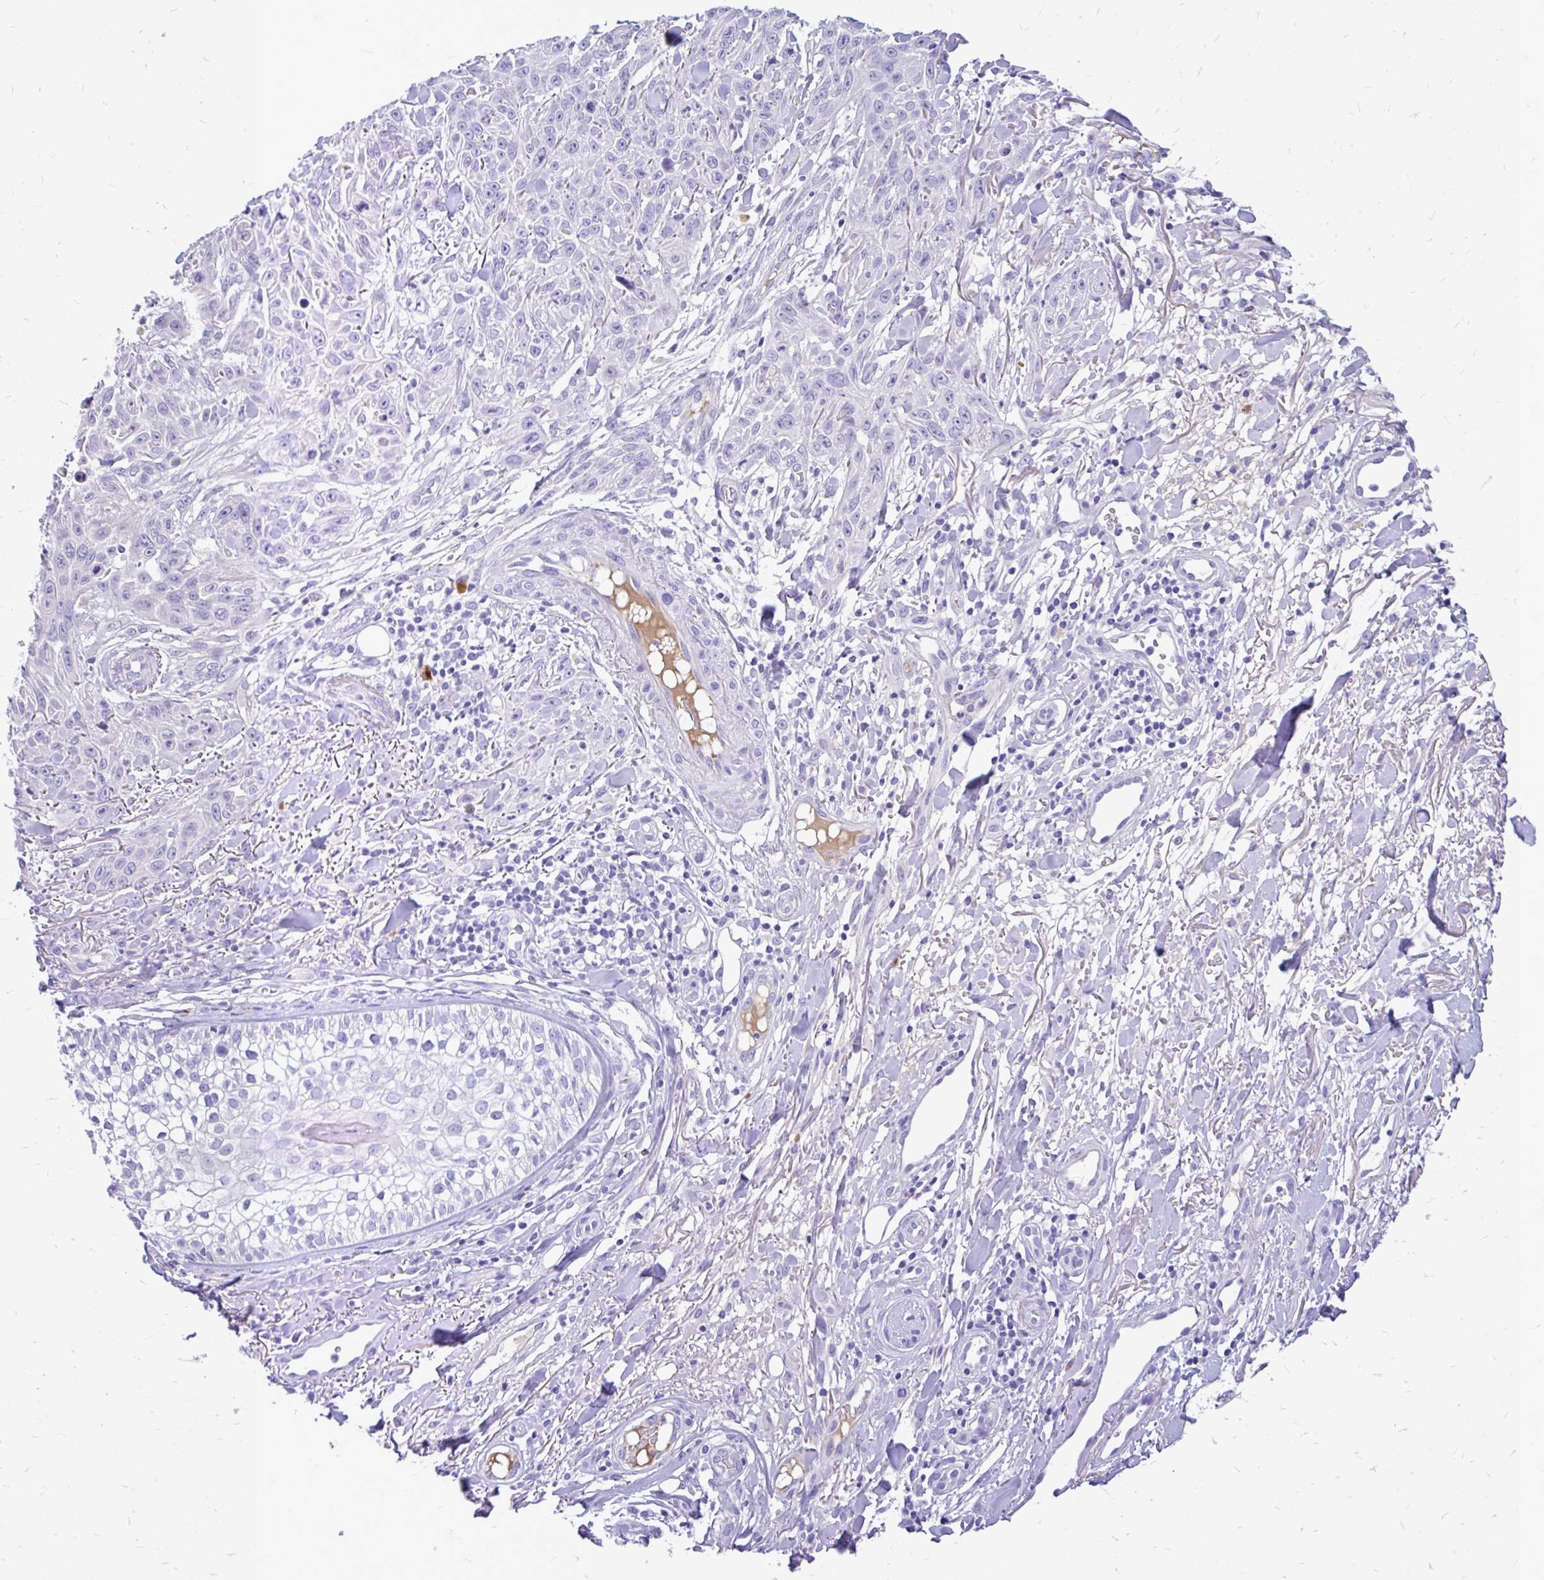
{"staining": {"intensity": "negative", "quantity": "none", "location": "none"}, "tissue": "skin cancer", "cell_type": "Tumor cells", "image_type": "cancer", "snomed": [{"axis": "morphology", "description": "Squamous cell carcinoma, NOS"}, {"axis": "topography", "description": "Skin"}], "caption": "Skin cancer (squamous cell carcinoma) was stained to show a protein in brown. There is no significant positivity in tumor cells.", "gene": "MAP1LC3A", "patient": {"sex": "male", "age": 86}}